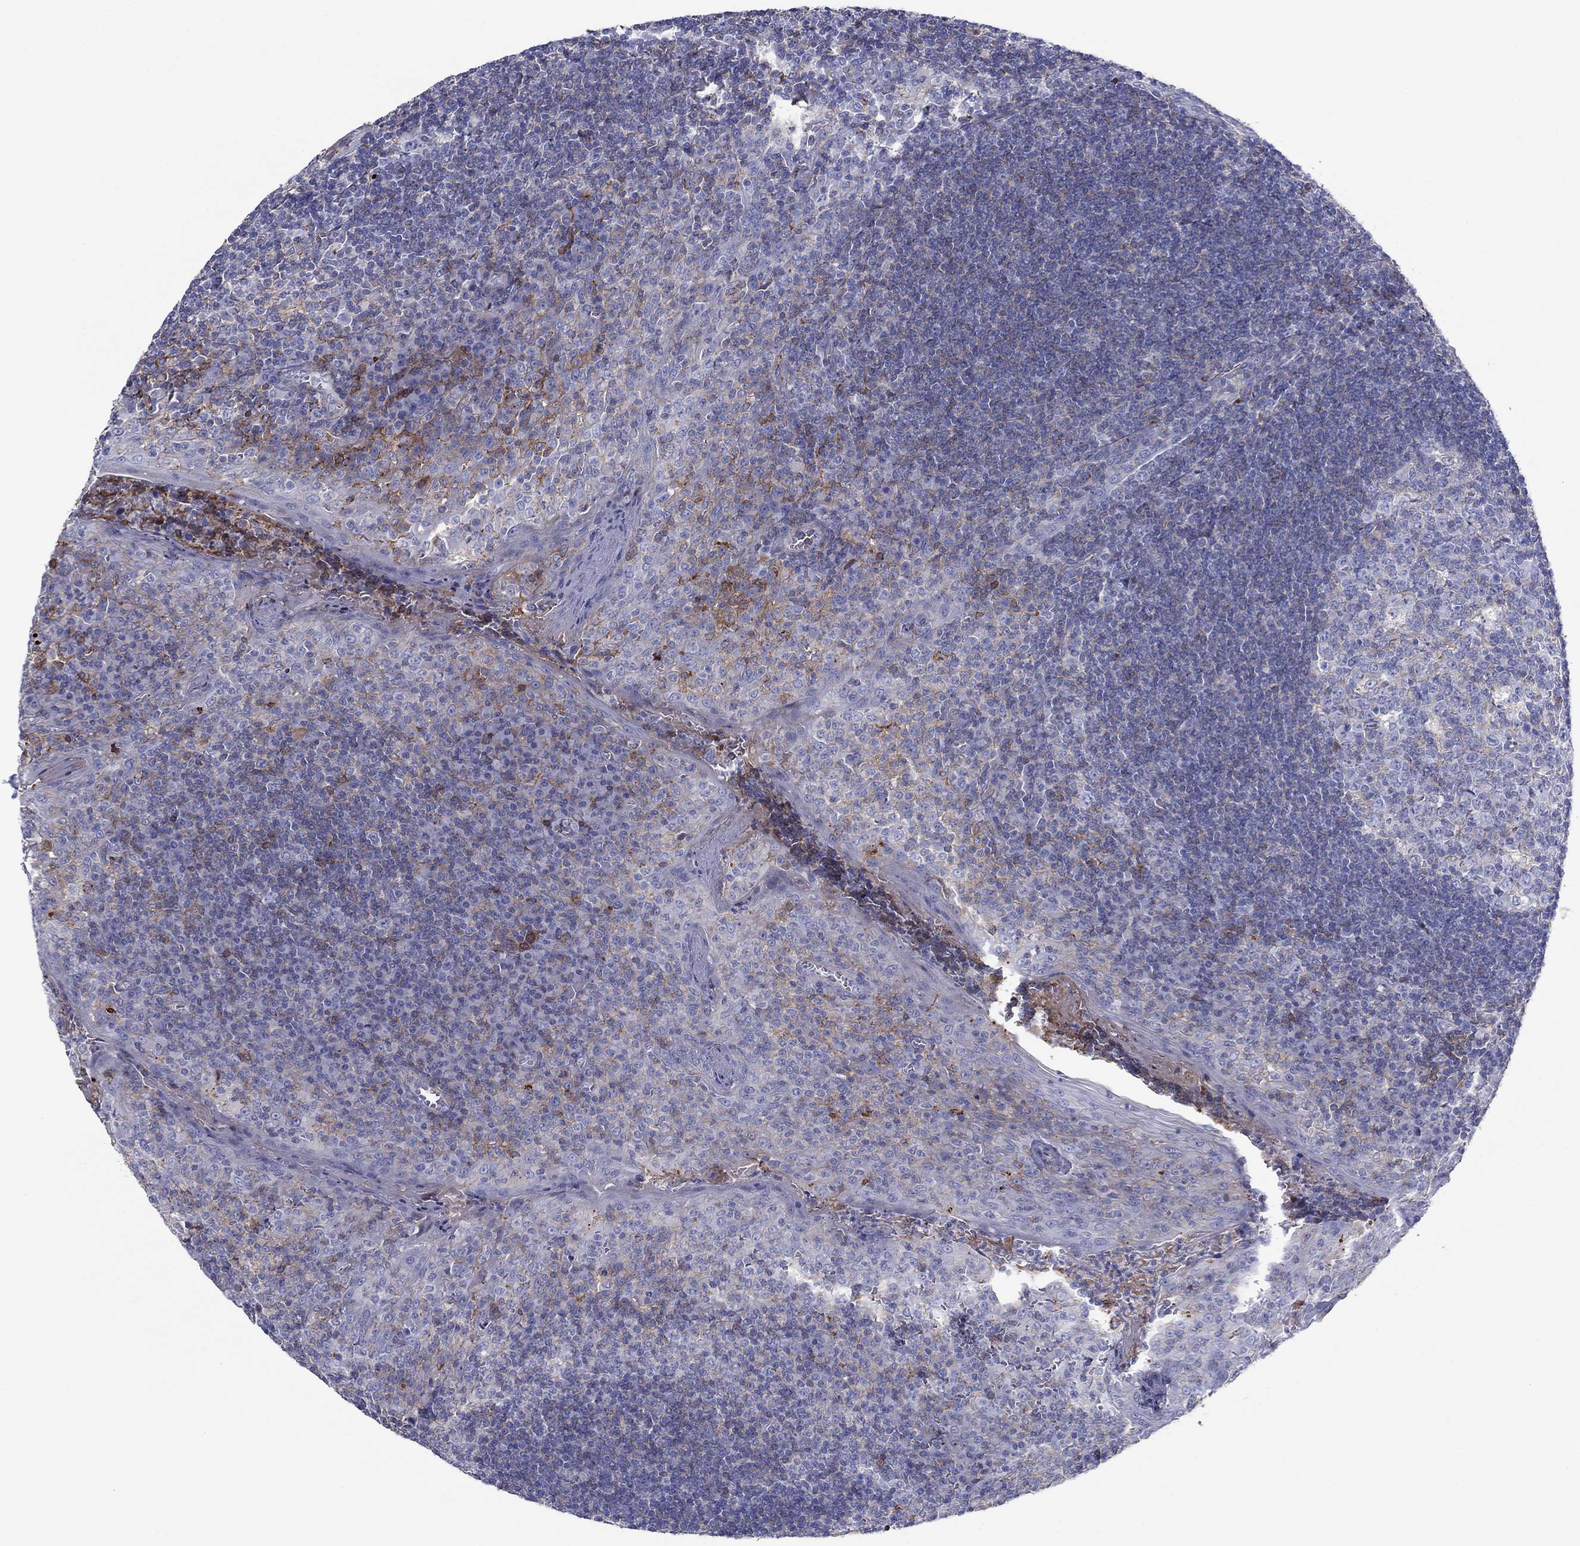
{"staining": {"intensity": "moderate", "quantity": "<25%", "location": "cytoplasmic/membranous"}, "tissue": "tonsil", "cell_type": "Germinal center cells", "image_type": "normal", "snomed": [{"axis": "morphology", "description": "Normal tissue, NOS"}, {"axis": "topography", "description": "Tonsil"}], "caption": "A low amount of moderate cytoplasmic/membranous expression is seen in approximately <25% of germinal center cells in unremarkable tonsil.", "gene": "HPX", "patient": {"sex": "female", "age": 13}}